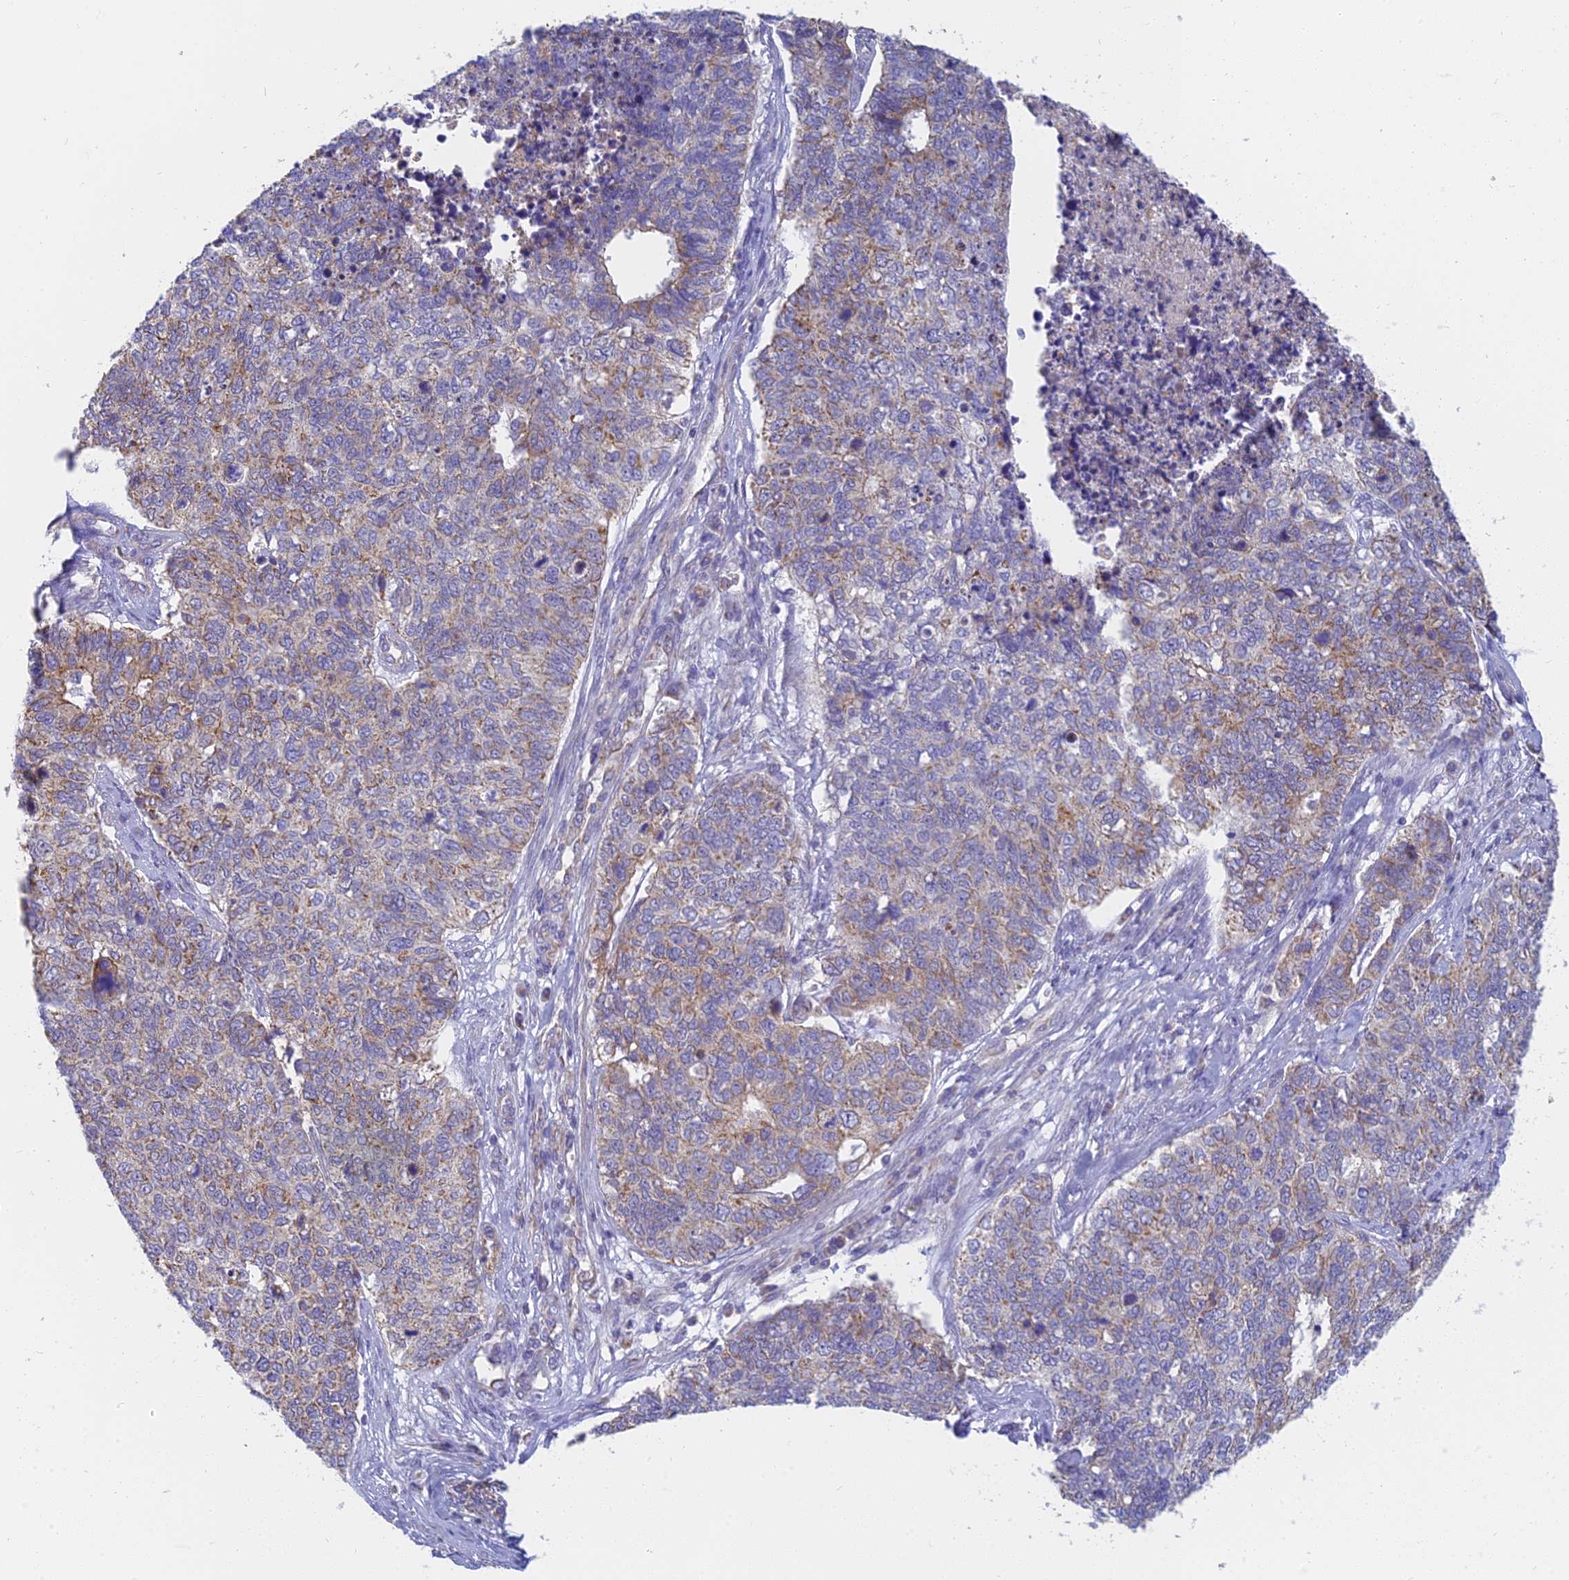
{"staining": {"intensity": "weak", "quantity": "25%-75%", "location": "cytoplasmic/membranous"}, "tissue": "cervical cancer", "cell_type": "Tumor cells", "image_type": "cancer", "snomed": [{"axis": "morphology", "description": "Squamous cell carcinoma, NOS"}, {"axis": "topography", "description": "Cervix"}], "caption": "Human squamous cell carcinoma (cervical) stained with a brown dye shows weak cytoplasmic/membranous positive staining in about 25%-75% of tumor cells.", "gene": "MRPL15", "patient": {"sex": "female", "age": 63}}